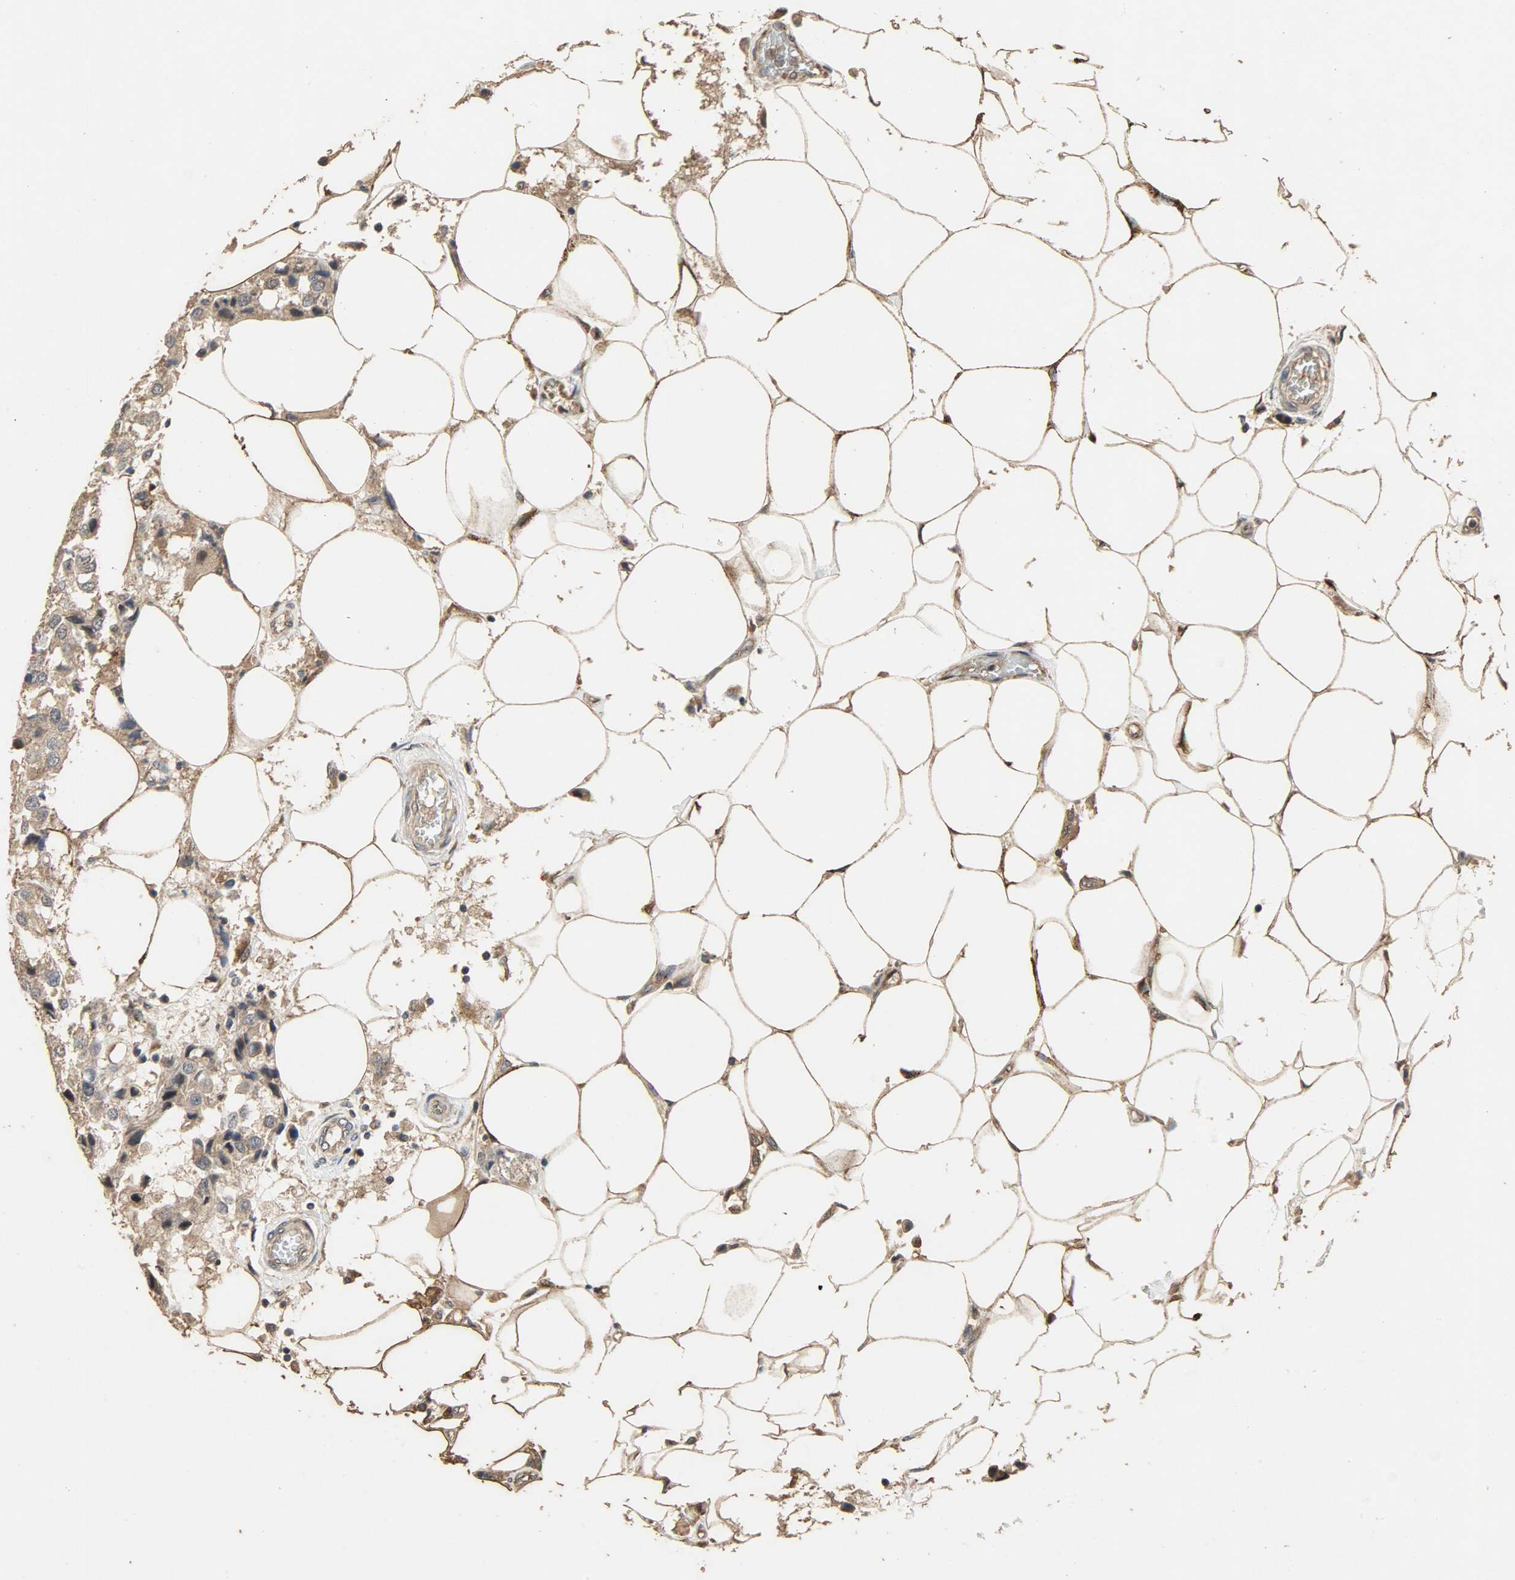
{"staining": {"intensity": "moderate", "quantity": ">75%", "location": "cytoplasmic/membranous"}, "tissue": "breast cancer", "cell_type": "Tumor cells", "image_type": "cancer", "snomed": [{"axis": "morphology", "description": "Duct carcinoma"}, {"axis": "topography", "description": "Breast"}], "caption": "IHC (DAB) staining of breast cancer (infiltrating ductal carcinoma) demonstrates moderate cytoplasmic/membranous protein expression in approximately >75% of tumor cells.", "gene": "CDKN2C", "patient": {"sex": "female", "age": 80}}